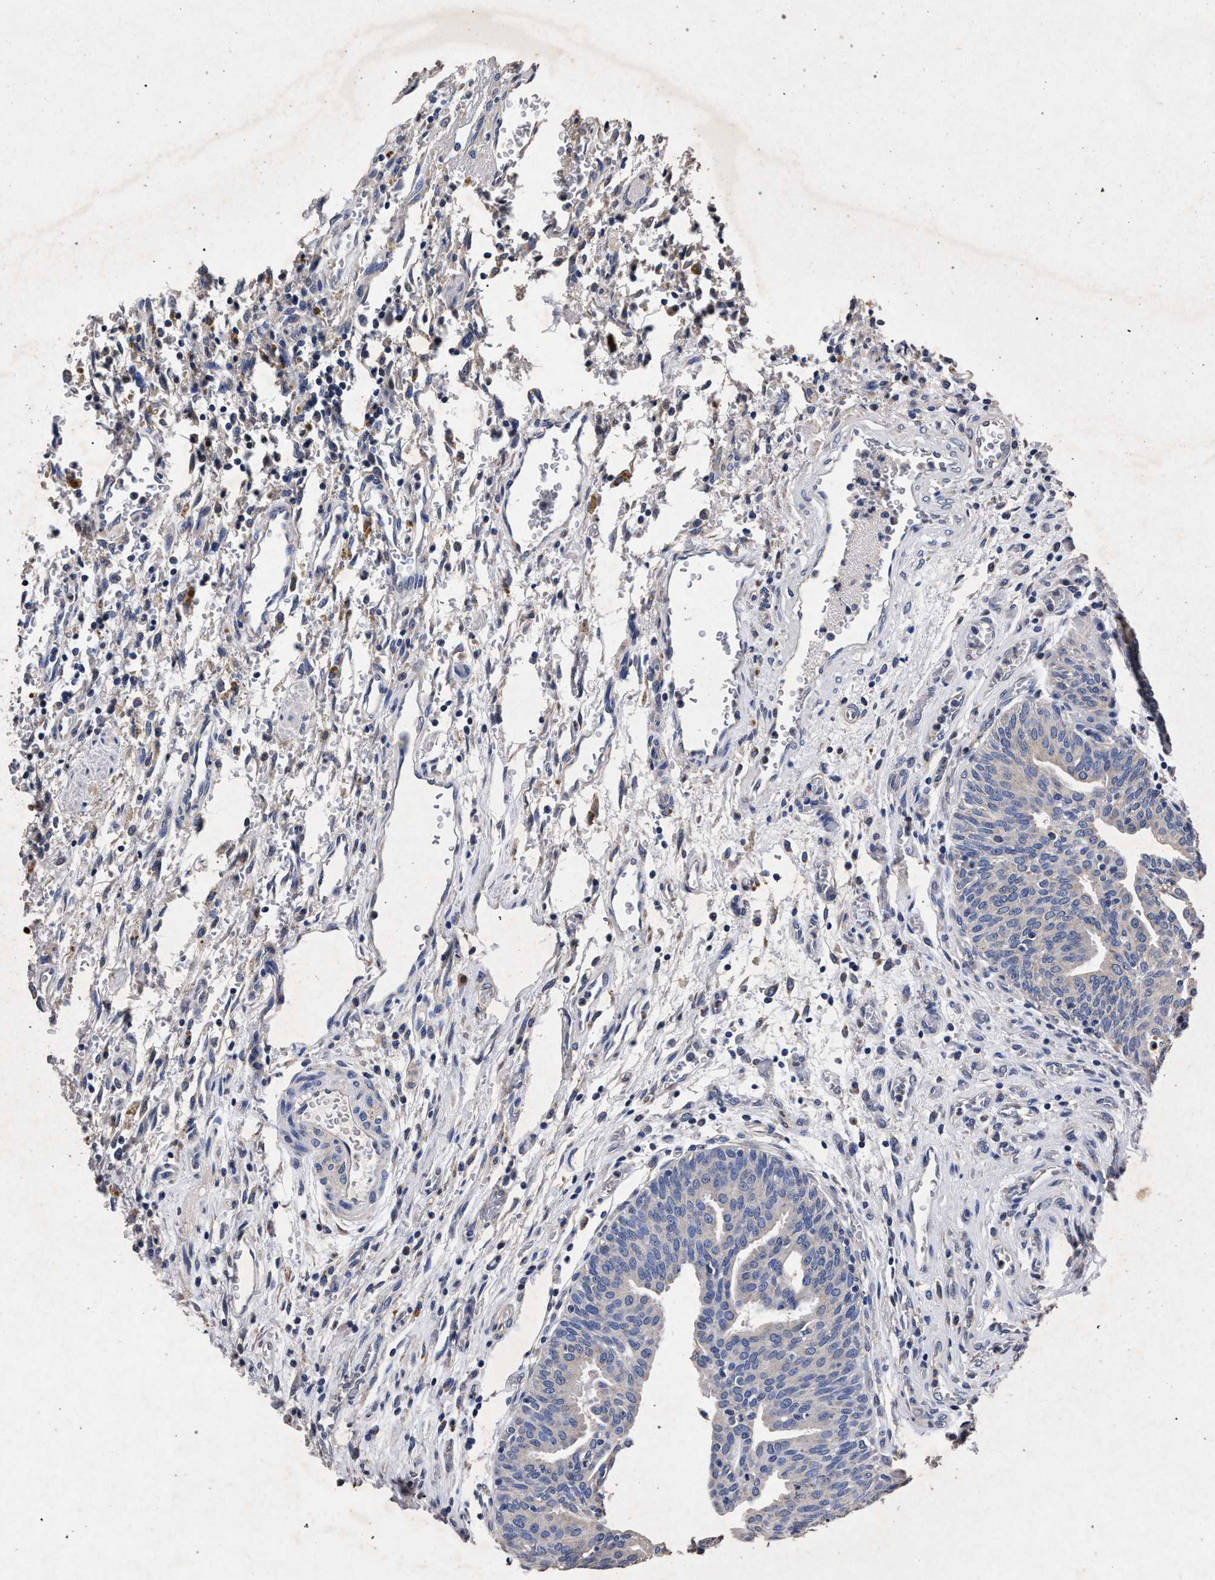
{"staining": {"intensity": "negative", "quantity": "none", "location": "none"}, "tissue": "urothelial cancer", "cell_type": "Tumor cells", "image_type": "cancer", "snomed": [{"axis": "morphology", "description": "Urothelial carcinoma, Low grade"}, {"axis": "morphology", "description": "Urothelial carcinoma, High grade"}, {"axis": "topography", "description": "Urinary bladder"}], "caption": "DAB immunohistochemical staining of urothelial cancer reveals no significant expression in tumor cells.", "gene": "ATP1A2", "patient": {"sex": "male", "age": 35}}